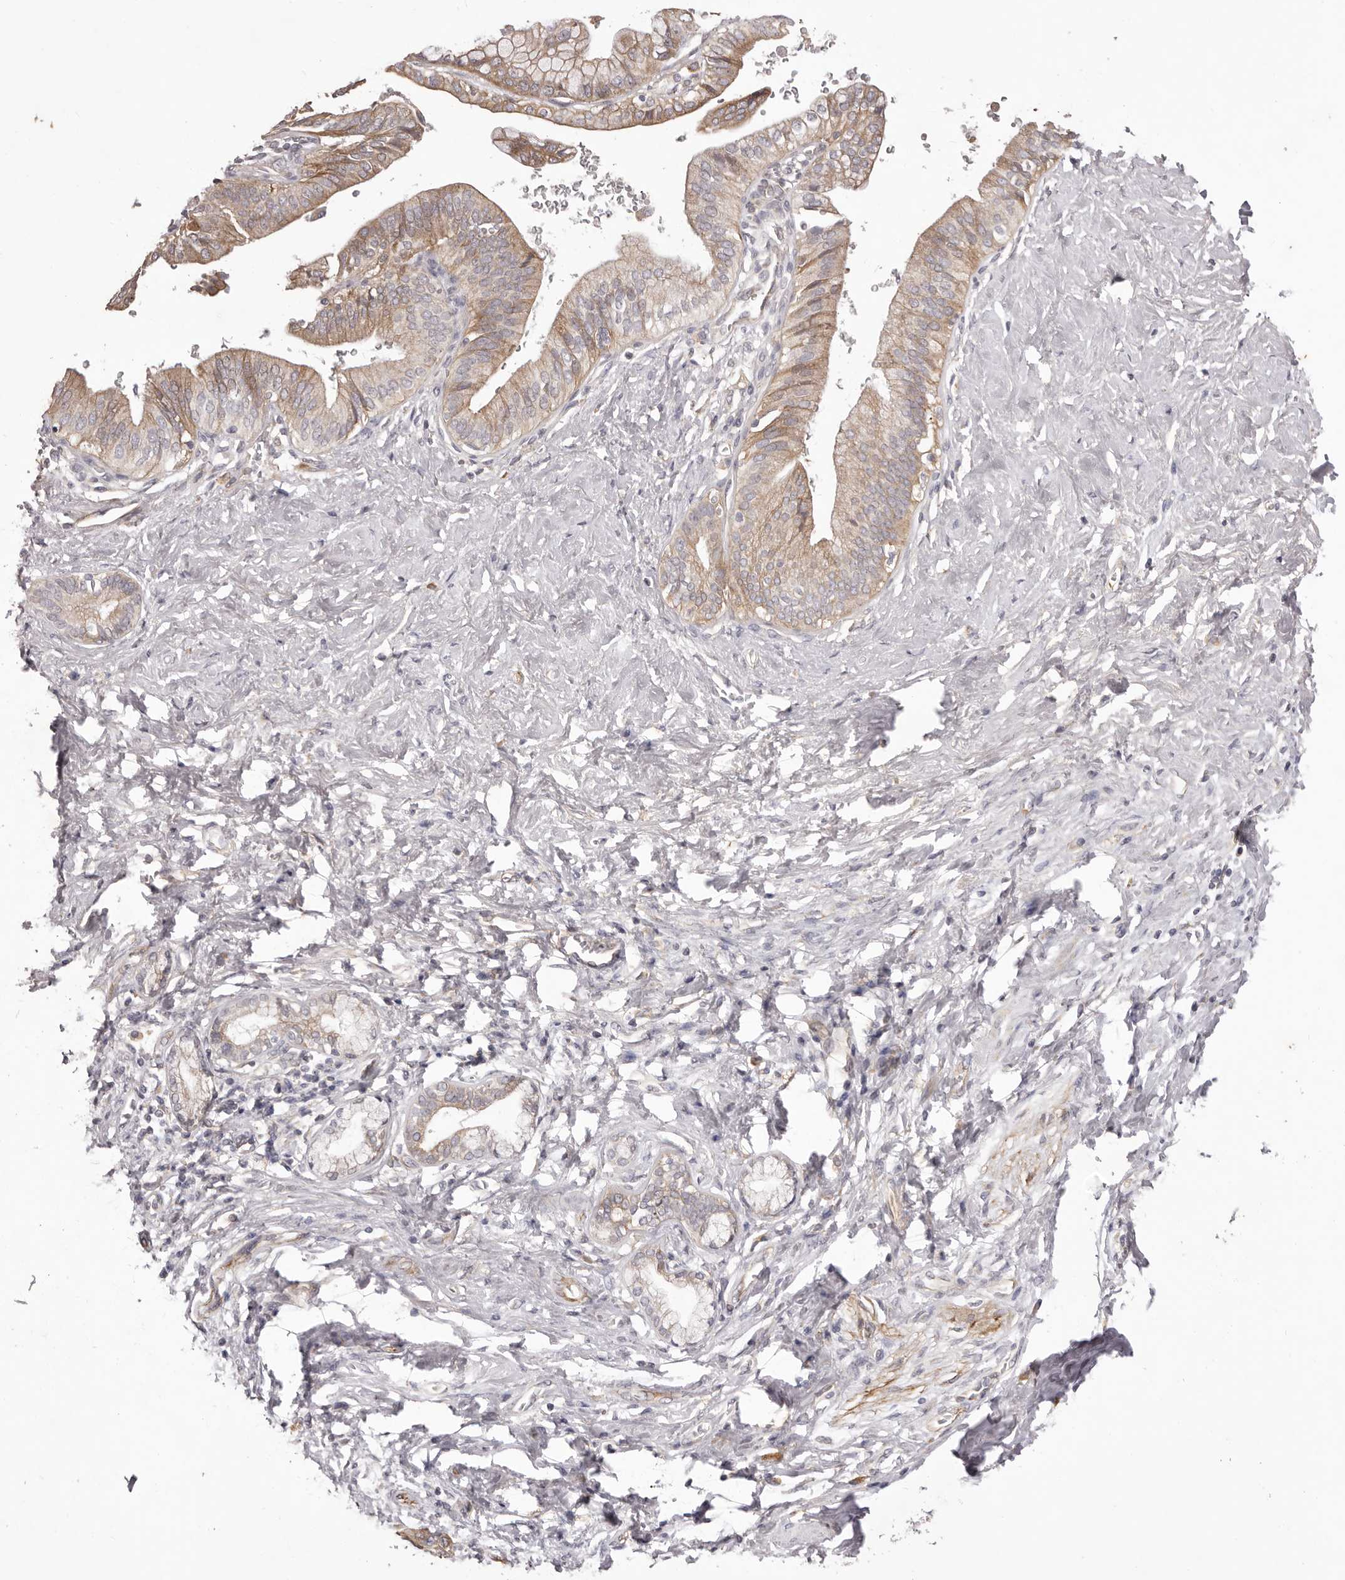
{"staining": {"intensity": "moderate", "quantity": "<25%", "location": "cytoplasmic/membranous"}, "tissue": "pancreatic cancer", "cell_type": "Tumor cells", "image_type": "cancer", "snomed": [{"axis": "morphology", "description": "Adenocarcinoma, NOS"}, {"axis": "topography", "description": "Pancreas"}], "caption": "Immunohistochemical staining of human pancreatic cancer demonstrates low levels of moderate cytoplasmic/membranous expression in approximately <25% of tumor cells. (Stains: DAB in brown, nuclei in blue, Microscopy: brightfield microscopy at high magnification).", "gene": "PNRC1", "patient": {"sex": "female", "age": 72}}